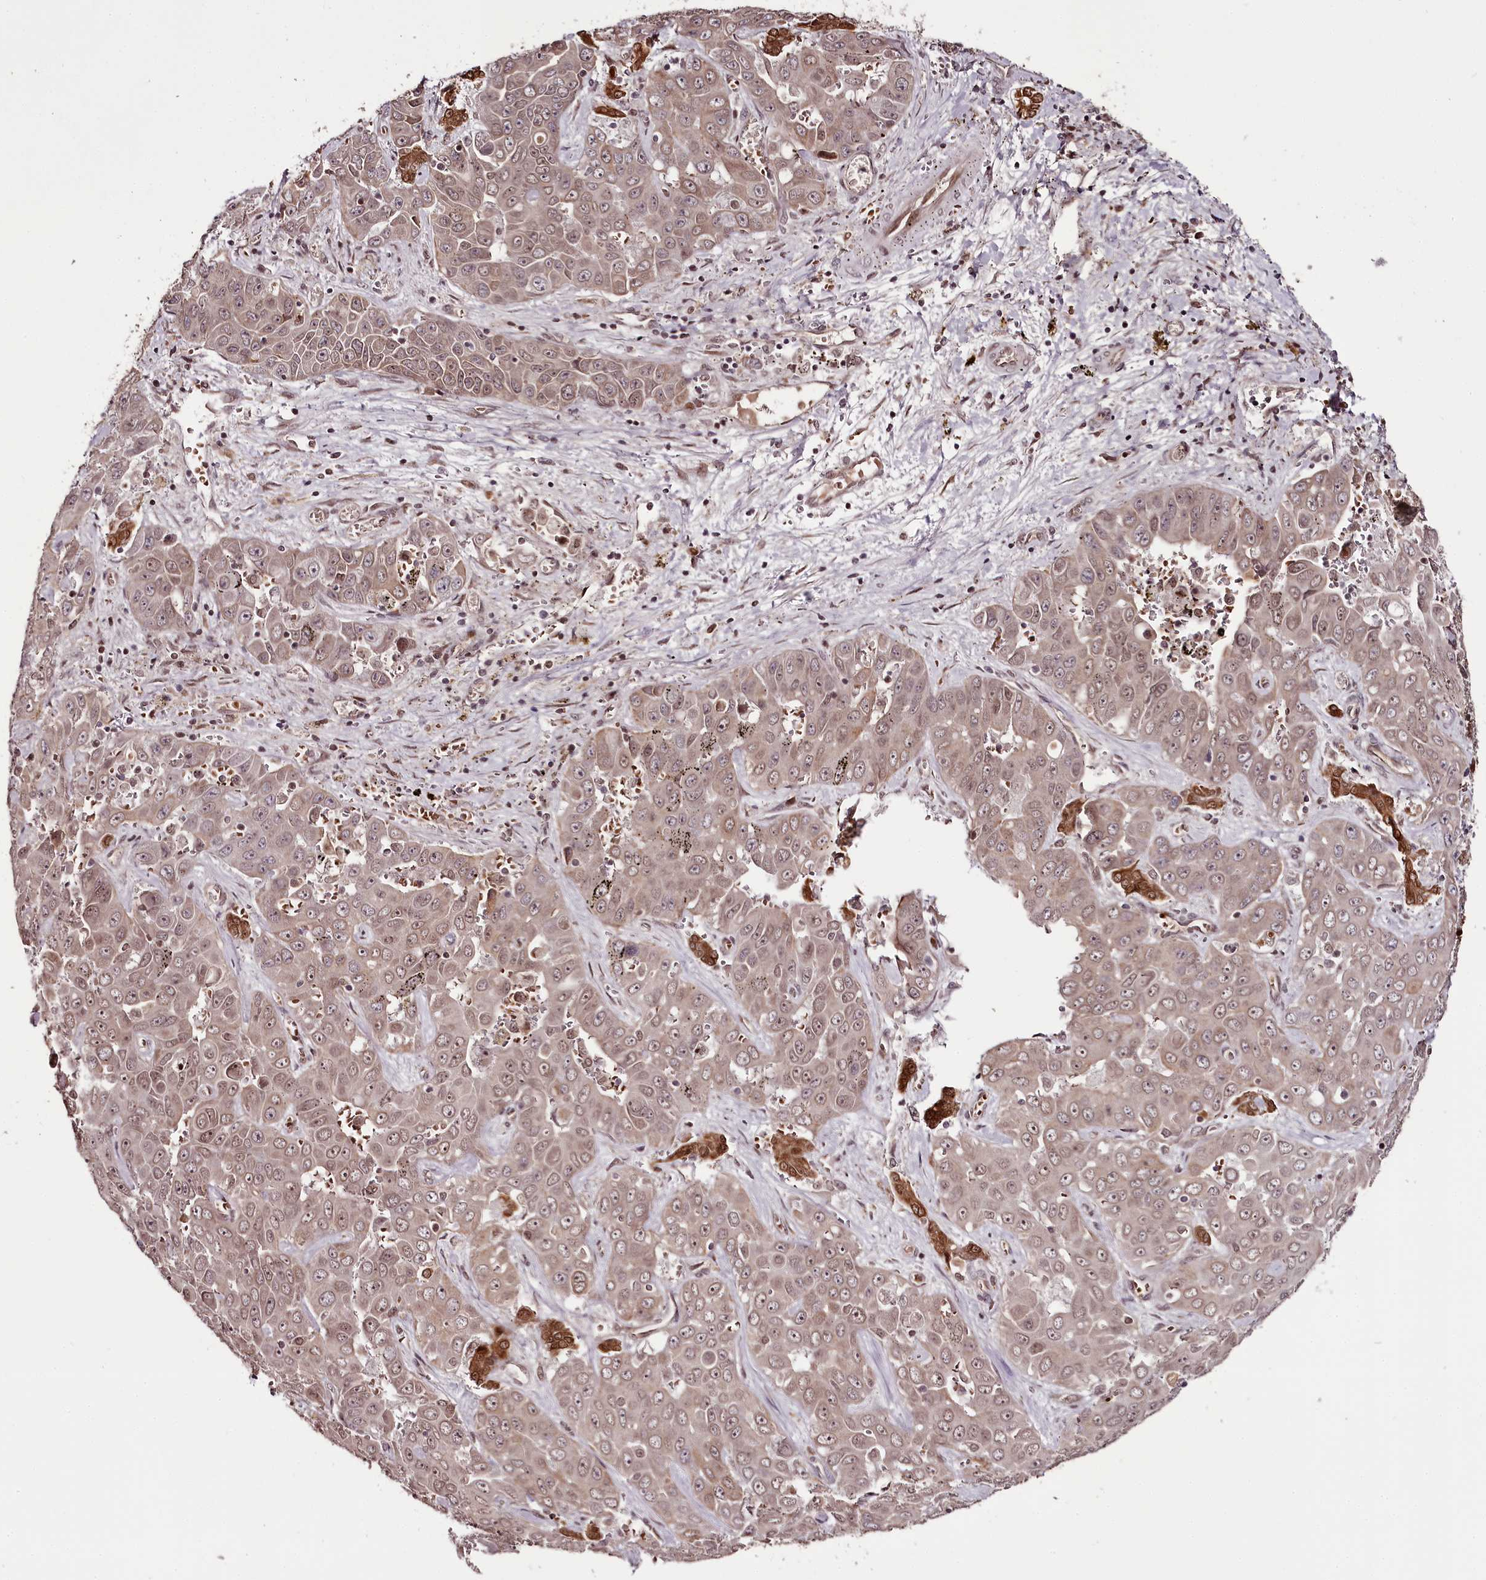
{"staining": {"intensity": "weak", "quantity": ">75%", "location": "cytoplasmic/membranous,nuclear"}, "tissue": "liver cancer", "cell_type": "Tumor cells", "image_type": "cancer", "snomed": [{"axis": "morphology", "description": "Cholangiocarcinoma"}, {"axis": "topography", "description": "Liver"}], "caption": "An IHC micrograph of tumor tissue is shown. Protein staining in brown highlights weak cytoplasmic/membranous and nuclear positivity in liver cancer (cholangiocarcinoma) within tumor cells. (DAB IHC with brightfield microscopy, high magnification).", "gene": "THYN1", "patient": {"sex": "female", "age": 52}}